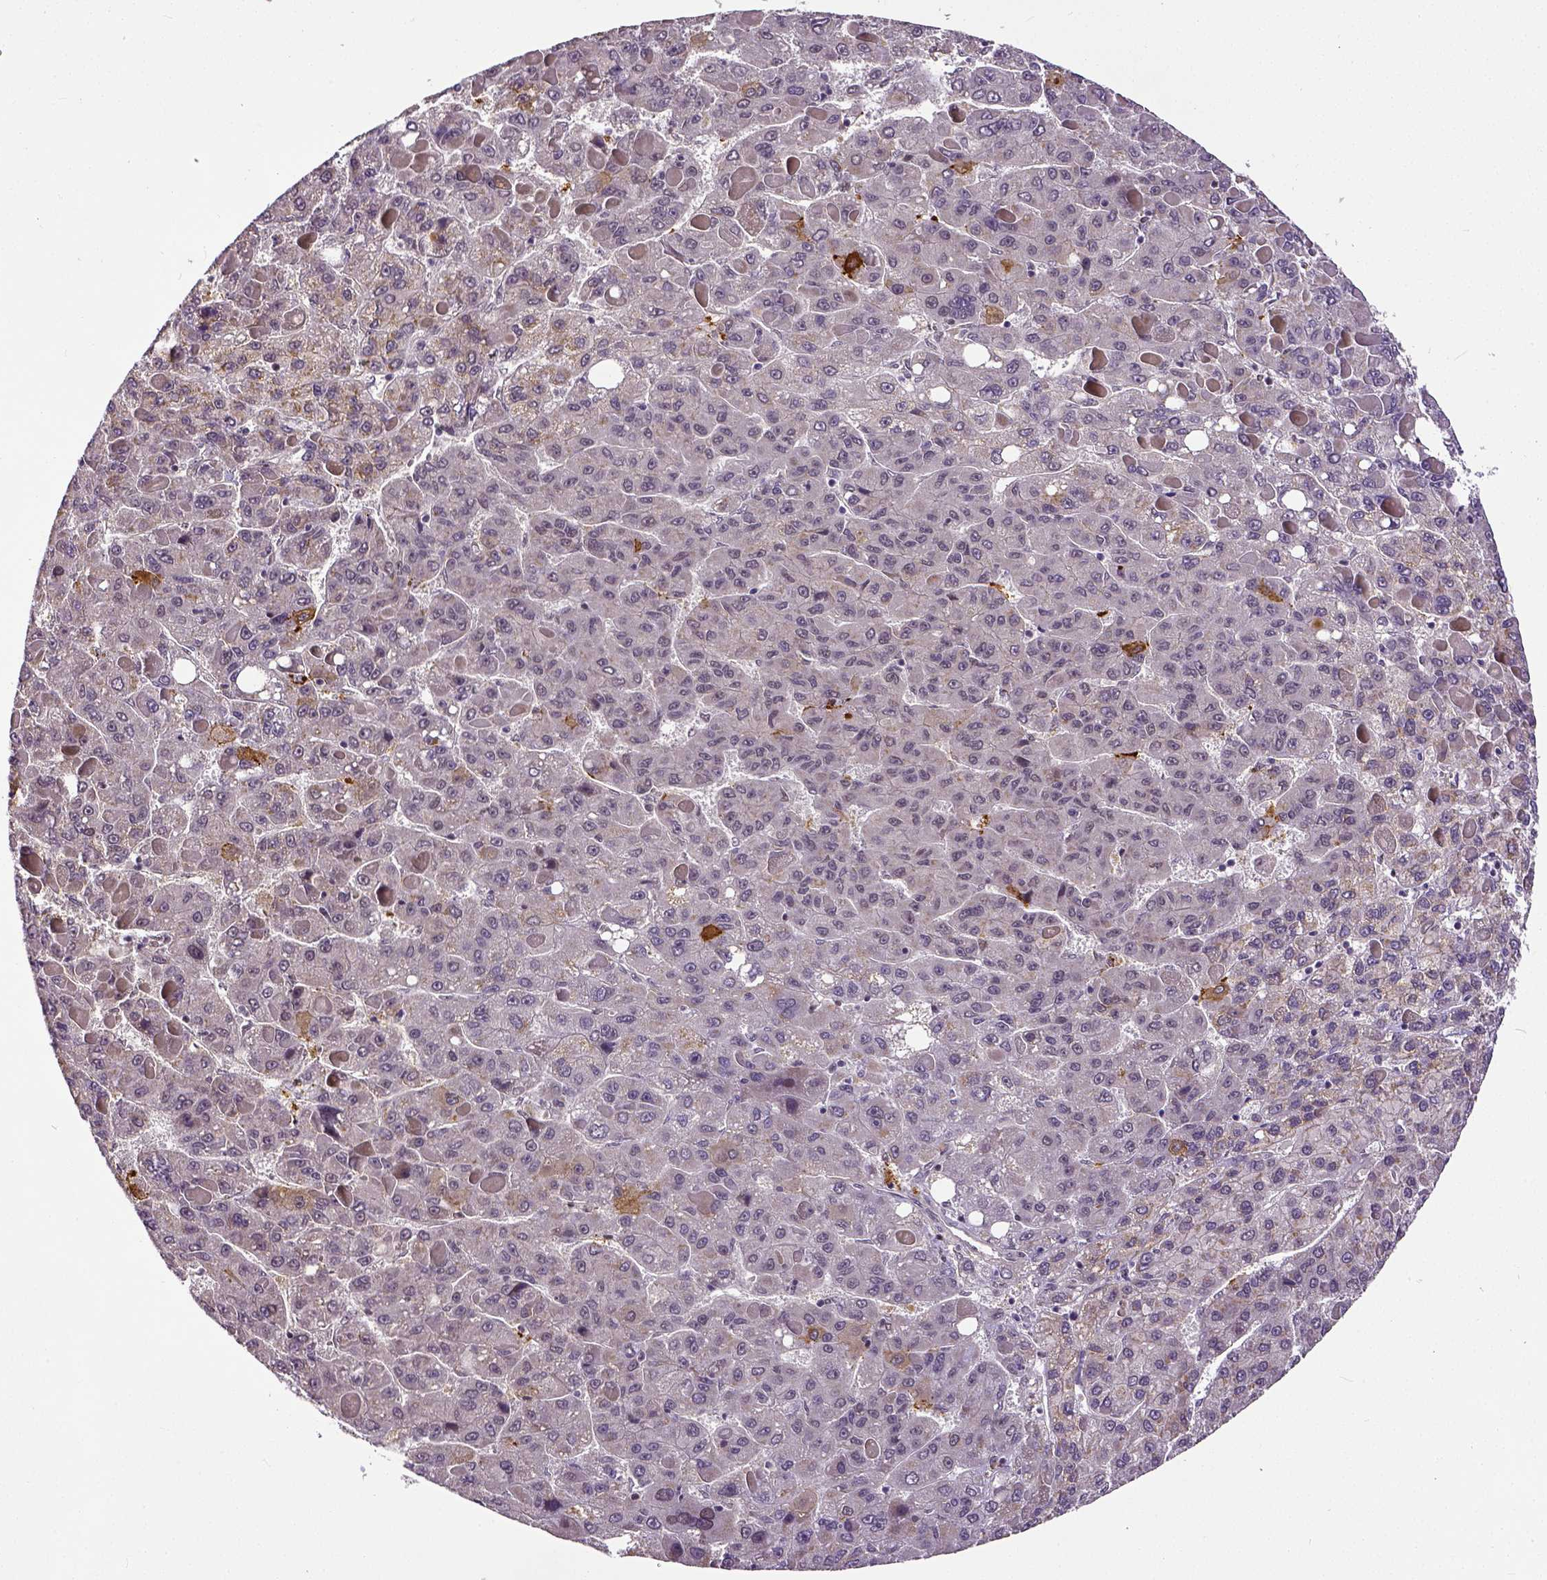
{"staining": {"intensity": "weak", "quantity": "25%-75%", "location": "cytoplasmic/membranous"}, "tissue": "liver cancer", "cell_type": "Tumor cells", "image_type": "cancer", "snomed": [{"axis": "morphology", "description": "Carcinoma, Hepatocellular, NOS"}, {"axis": "topography", "description": "Liver"}], "caption": "Approximately 25%-75% of tumor cells in liver cancer (hepatocellular carcinoma) show weak cytoplasmic/membranous protein expression as visualized by brown immunohistochemical staining.", "gene": "DICER1", "patient": {"sex": "female", "age": 82}}